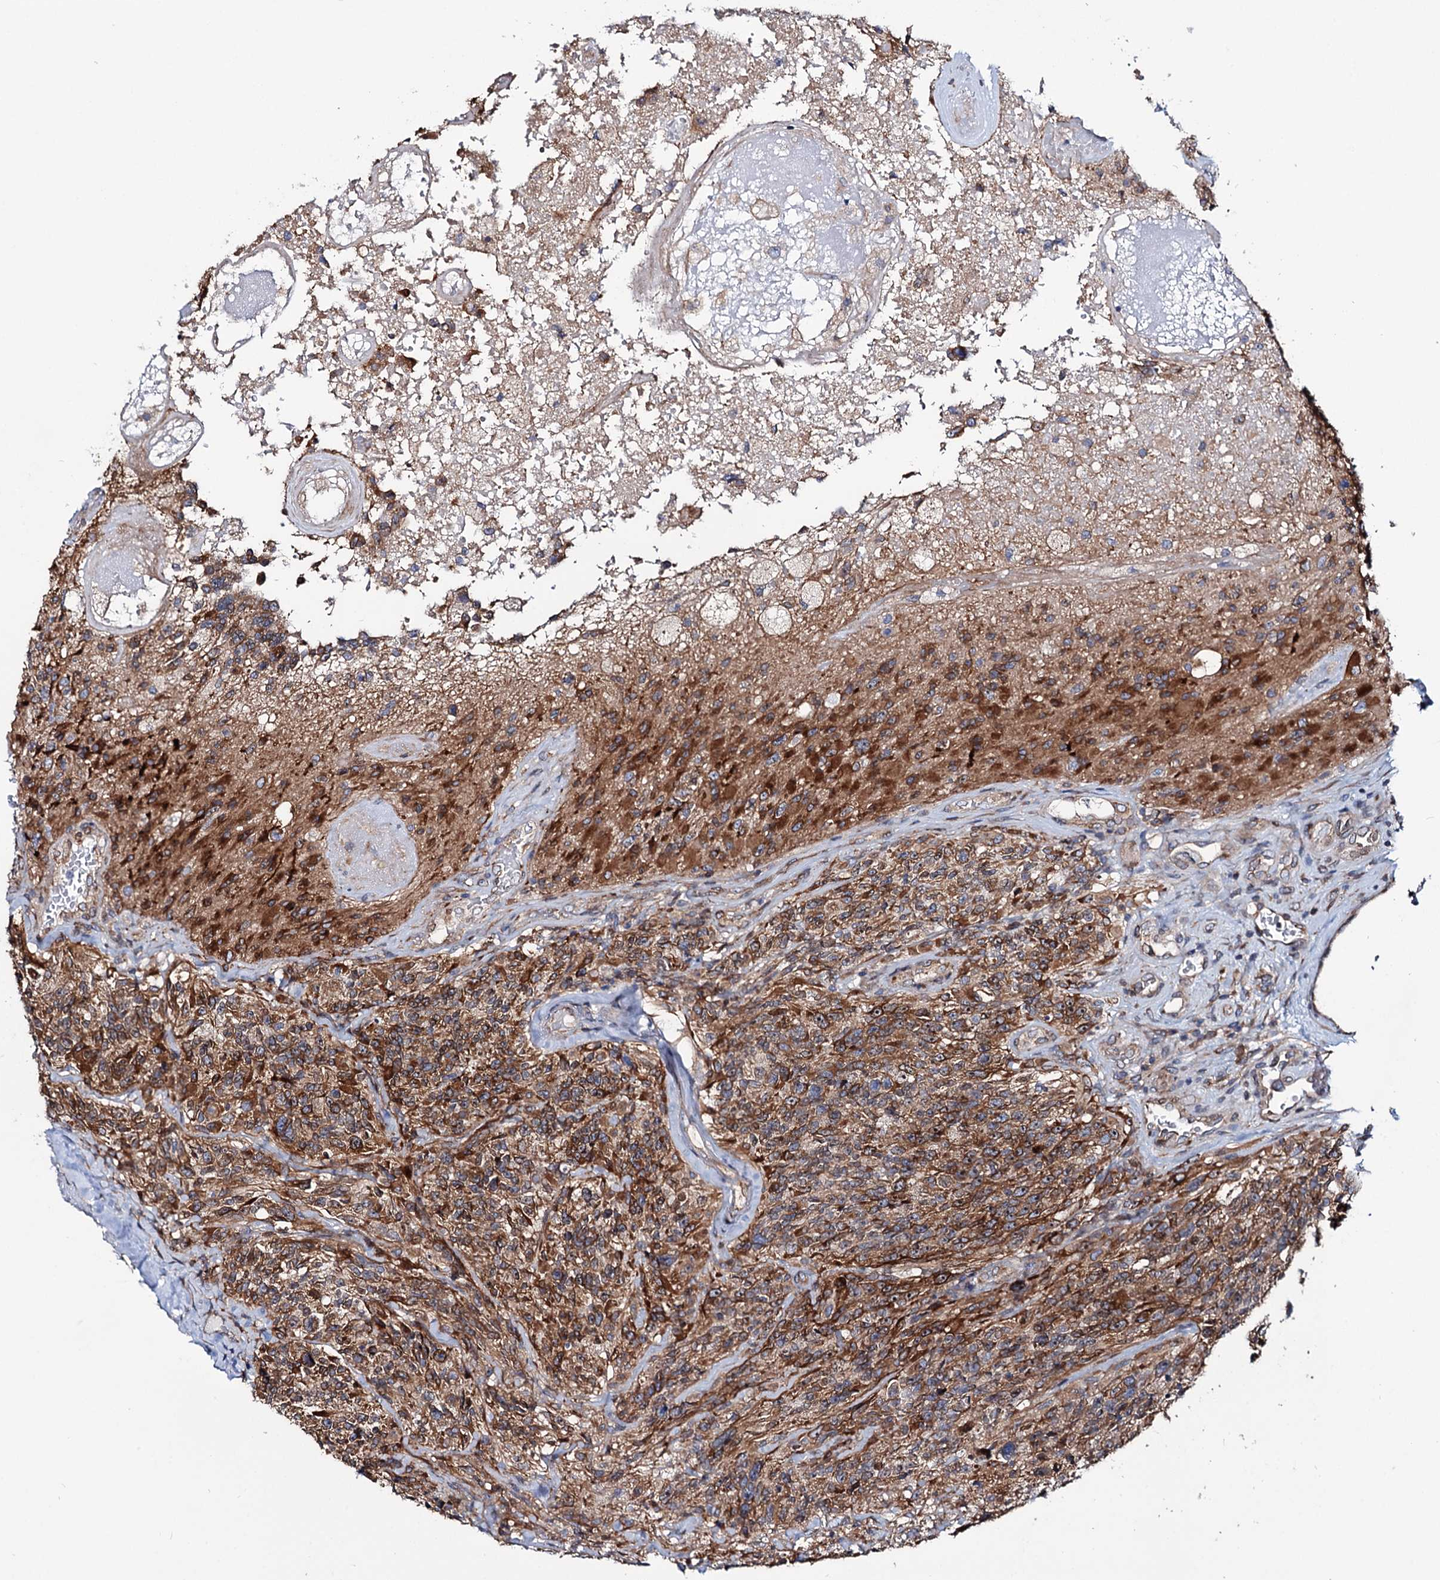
{"staining": {"intensity": "strong", "quantity": ">75%", "location": "cytoplasmic/membranous"}, "tissue": "glioma", "cell_type": "Tumor cells", "image_type": "cancer", "snomed": [{"axis": "morphology", "description": "Glioma, malignant, High grade"}, {"axis": "topography", "description": "Brain"}], "caption": "IHC (DAB) staining of human glioma displays strong cytoplasmic/membranous protein expression in about >75% of tumor cells.", "gene": "PTDSS2", "patient": {"sex": "male", "age": 76}}